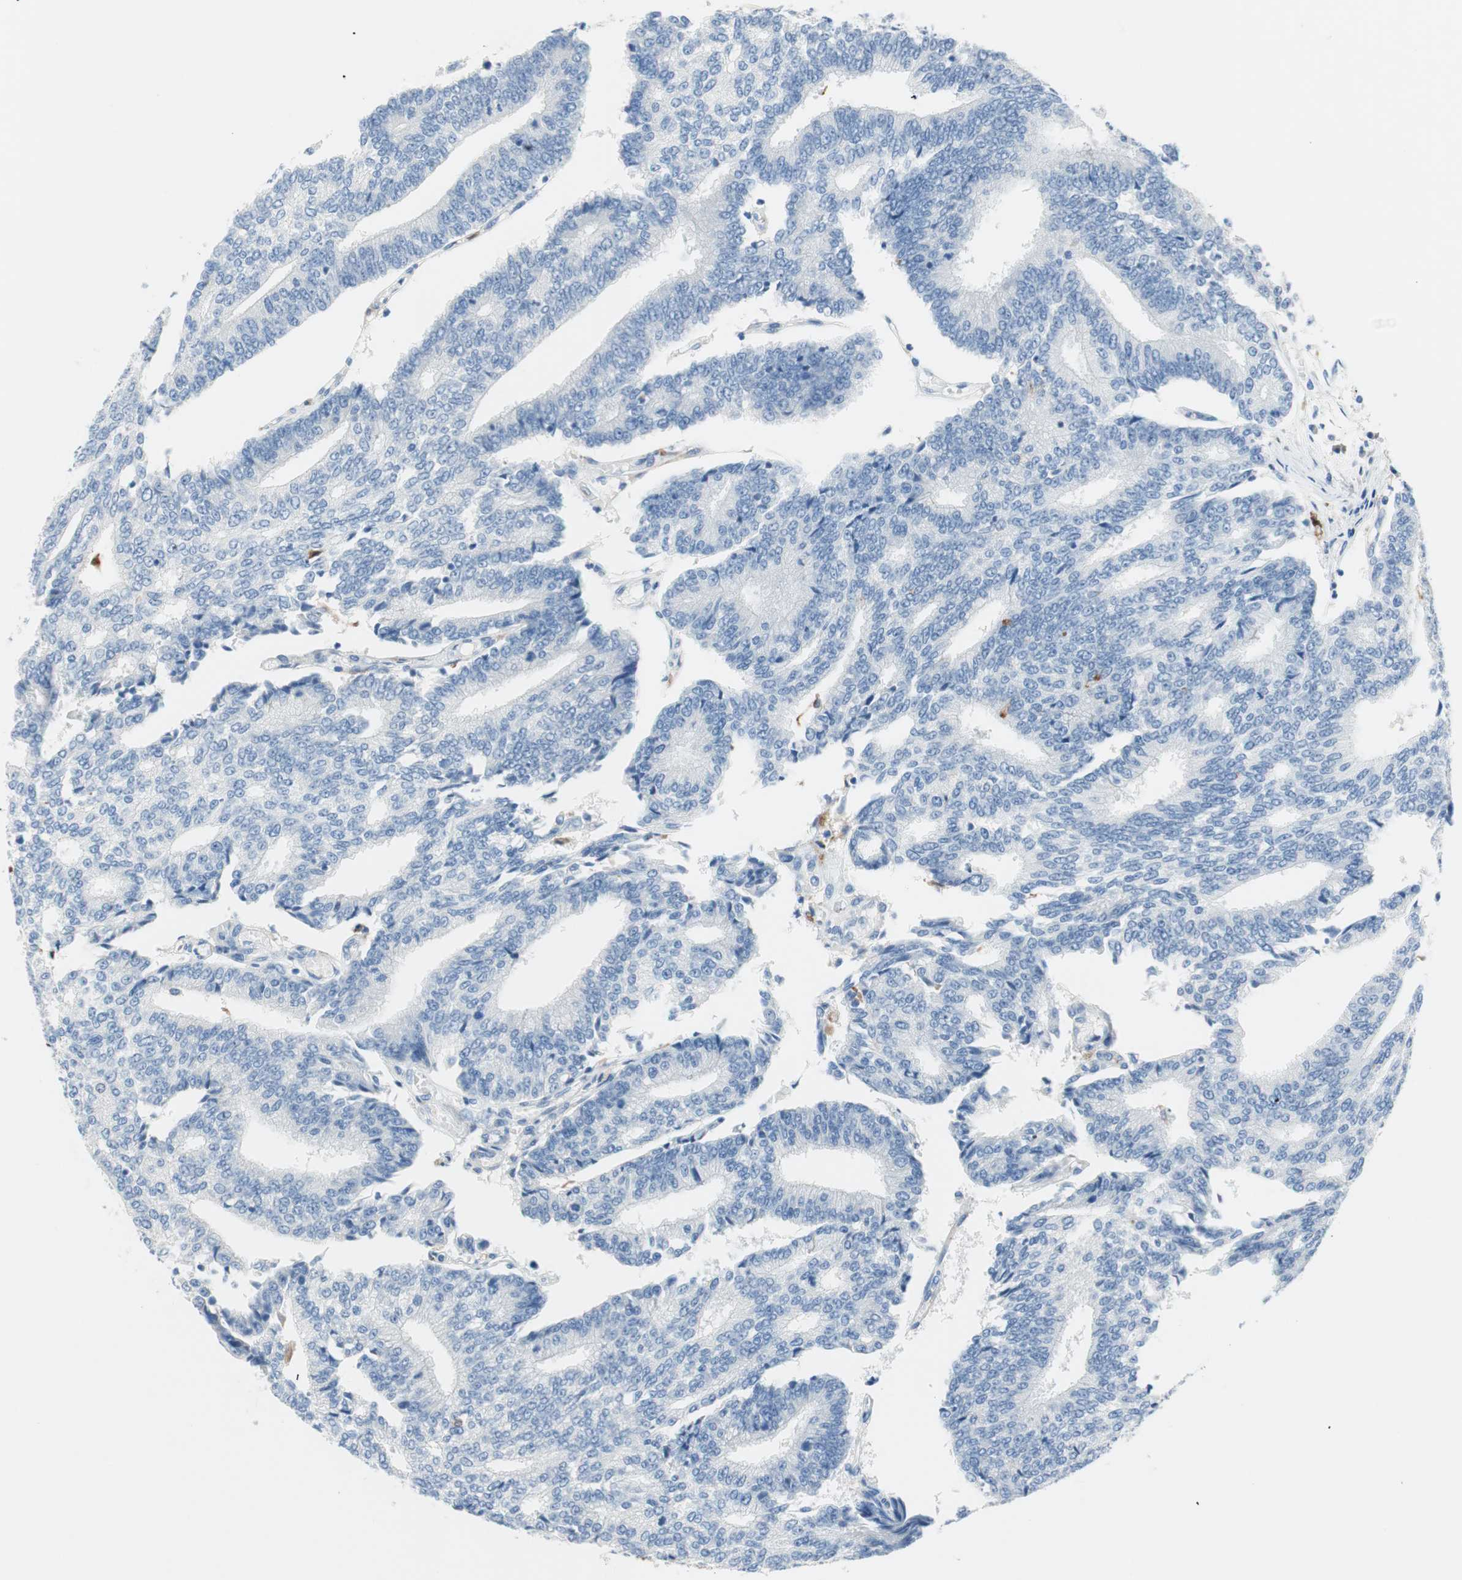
{"staining": {"intensity": "negative", "quantity": "none", "location": "none"}, "tissue": "prostate cancer", "cell_type": "Tumor cells", "image_type": "cancer", "snomed": [{"axis": "morphology", "description": "Adenocarcinoma, High grade"}, {"axis": "topography", "description": "Prostate"}], "caption": "Immunohistochemical staining of human adenocarcinoma (high-grade) (prostate) exhibits no significant positivity in tumor cells.", "gene": "GLUL", "patient": {"sex": "male", "age": 55}}